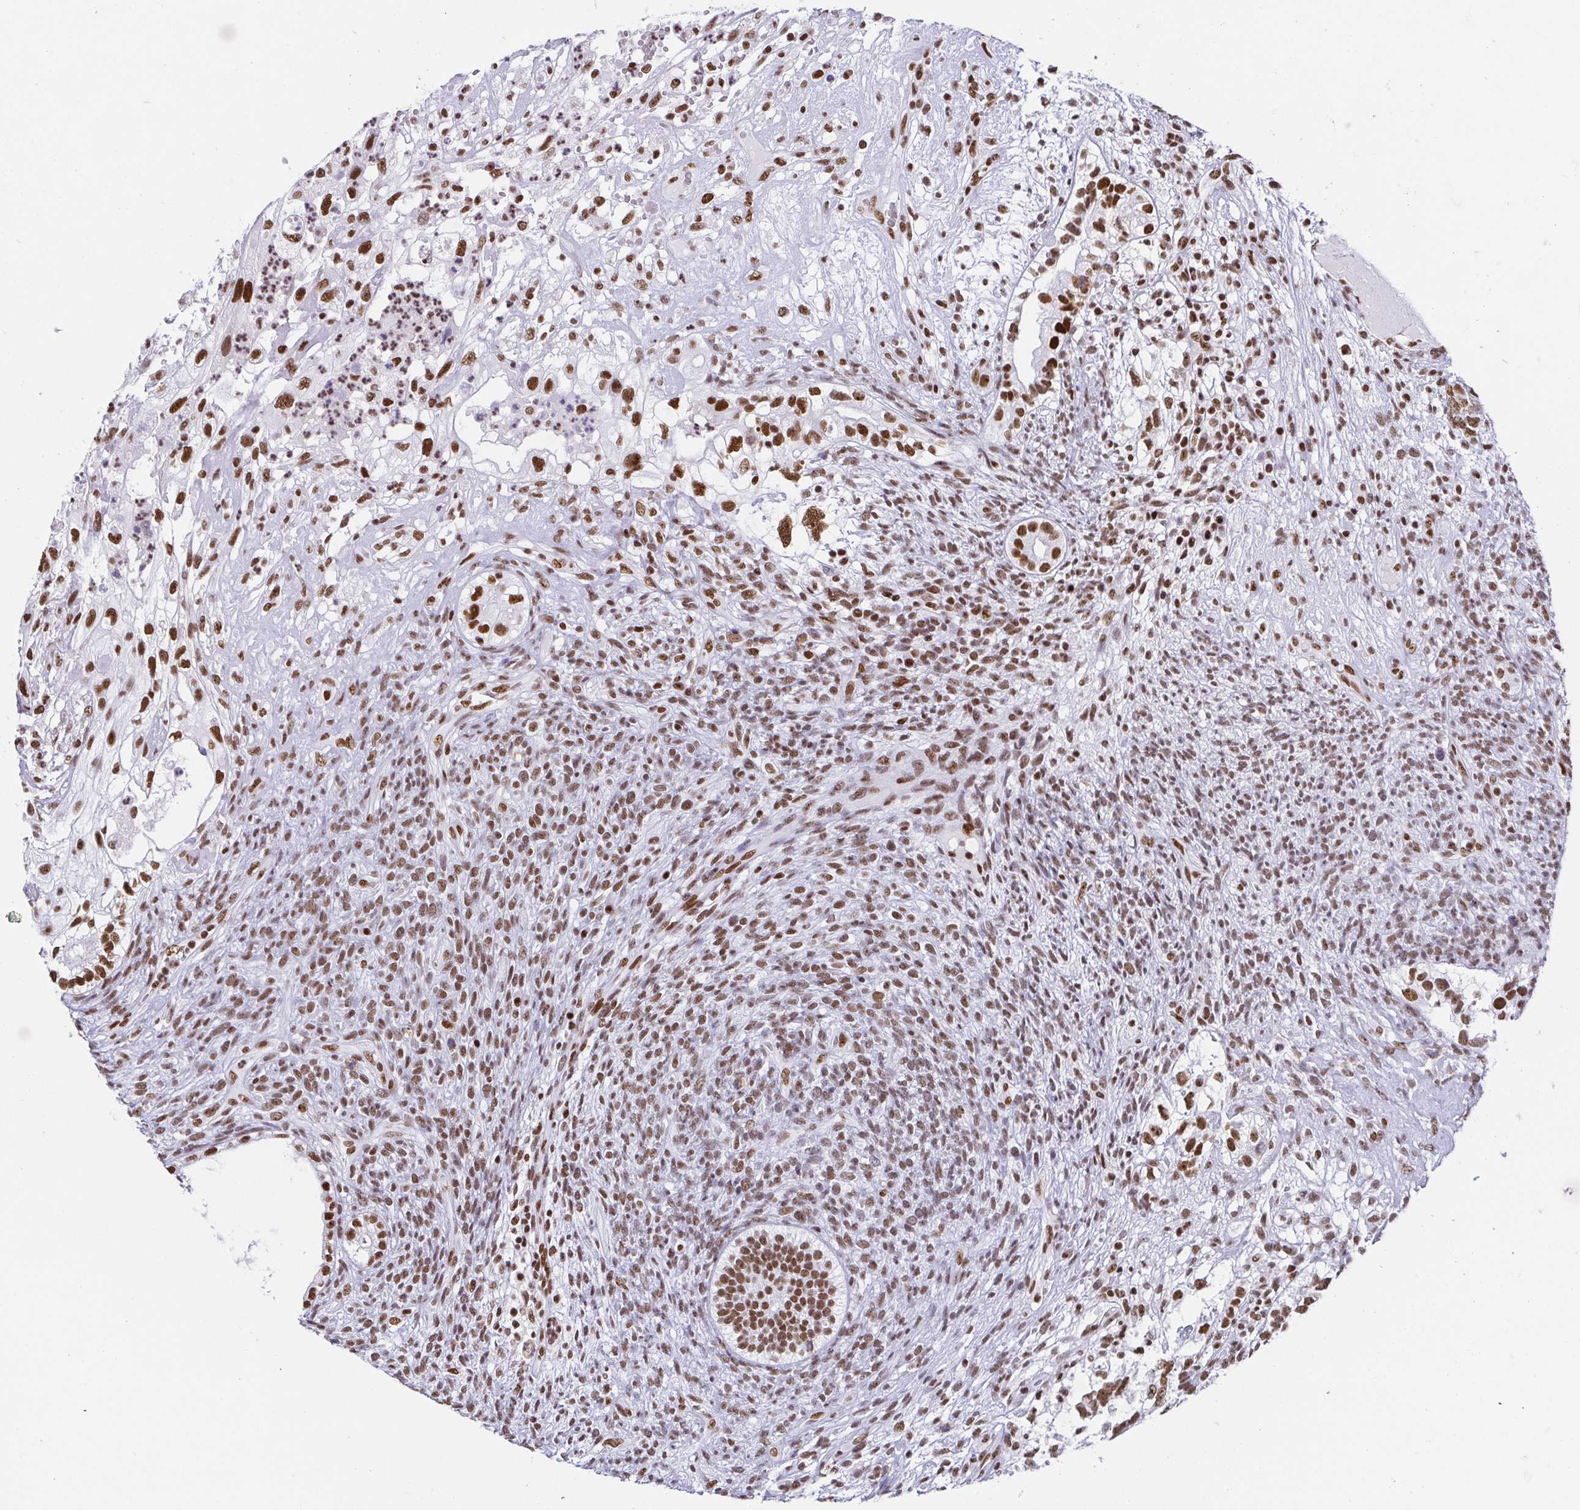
{"staining": {"intensity": "moderate", "quantity": ">75%", "location": "nuclear"}, "tissue": "testis cancer", "cell_type": "Tumor cells", "image_type": "cancer", "snomed": [{"axis": "morphology", "description": "Seminoma, NOS"}, {"axis": "morphology", "description": "Carcinoma, Embryonal, NOS"}, {"axis": "topography", "description": "Testis"}], "caption": "Human testis cancer (embryonal carcinoma) stained with a brown dye exhibits moderate nuclear positive expression in about >75% of tumor cells.", "gene": "EWSR1", "patient": {"sex": "male", "age": 41}}